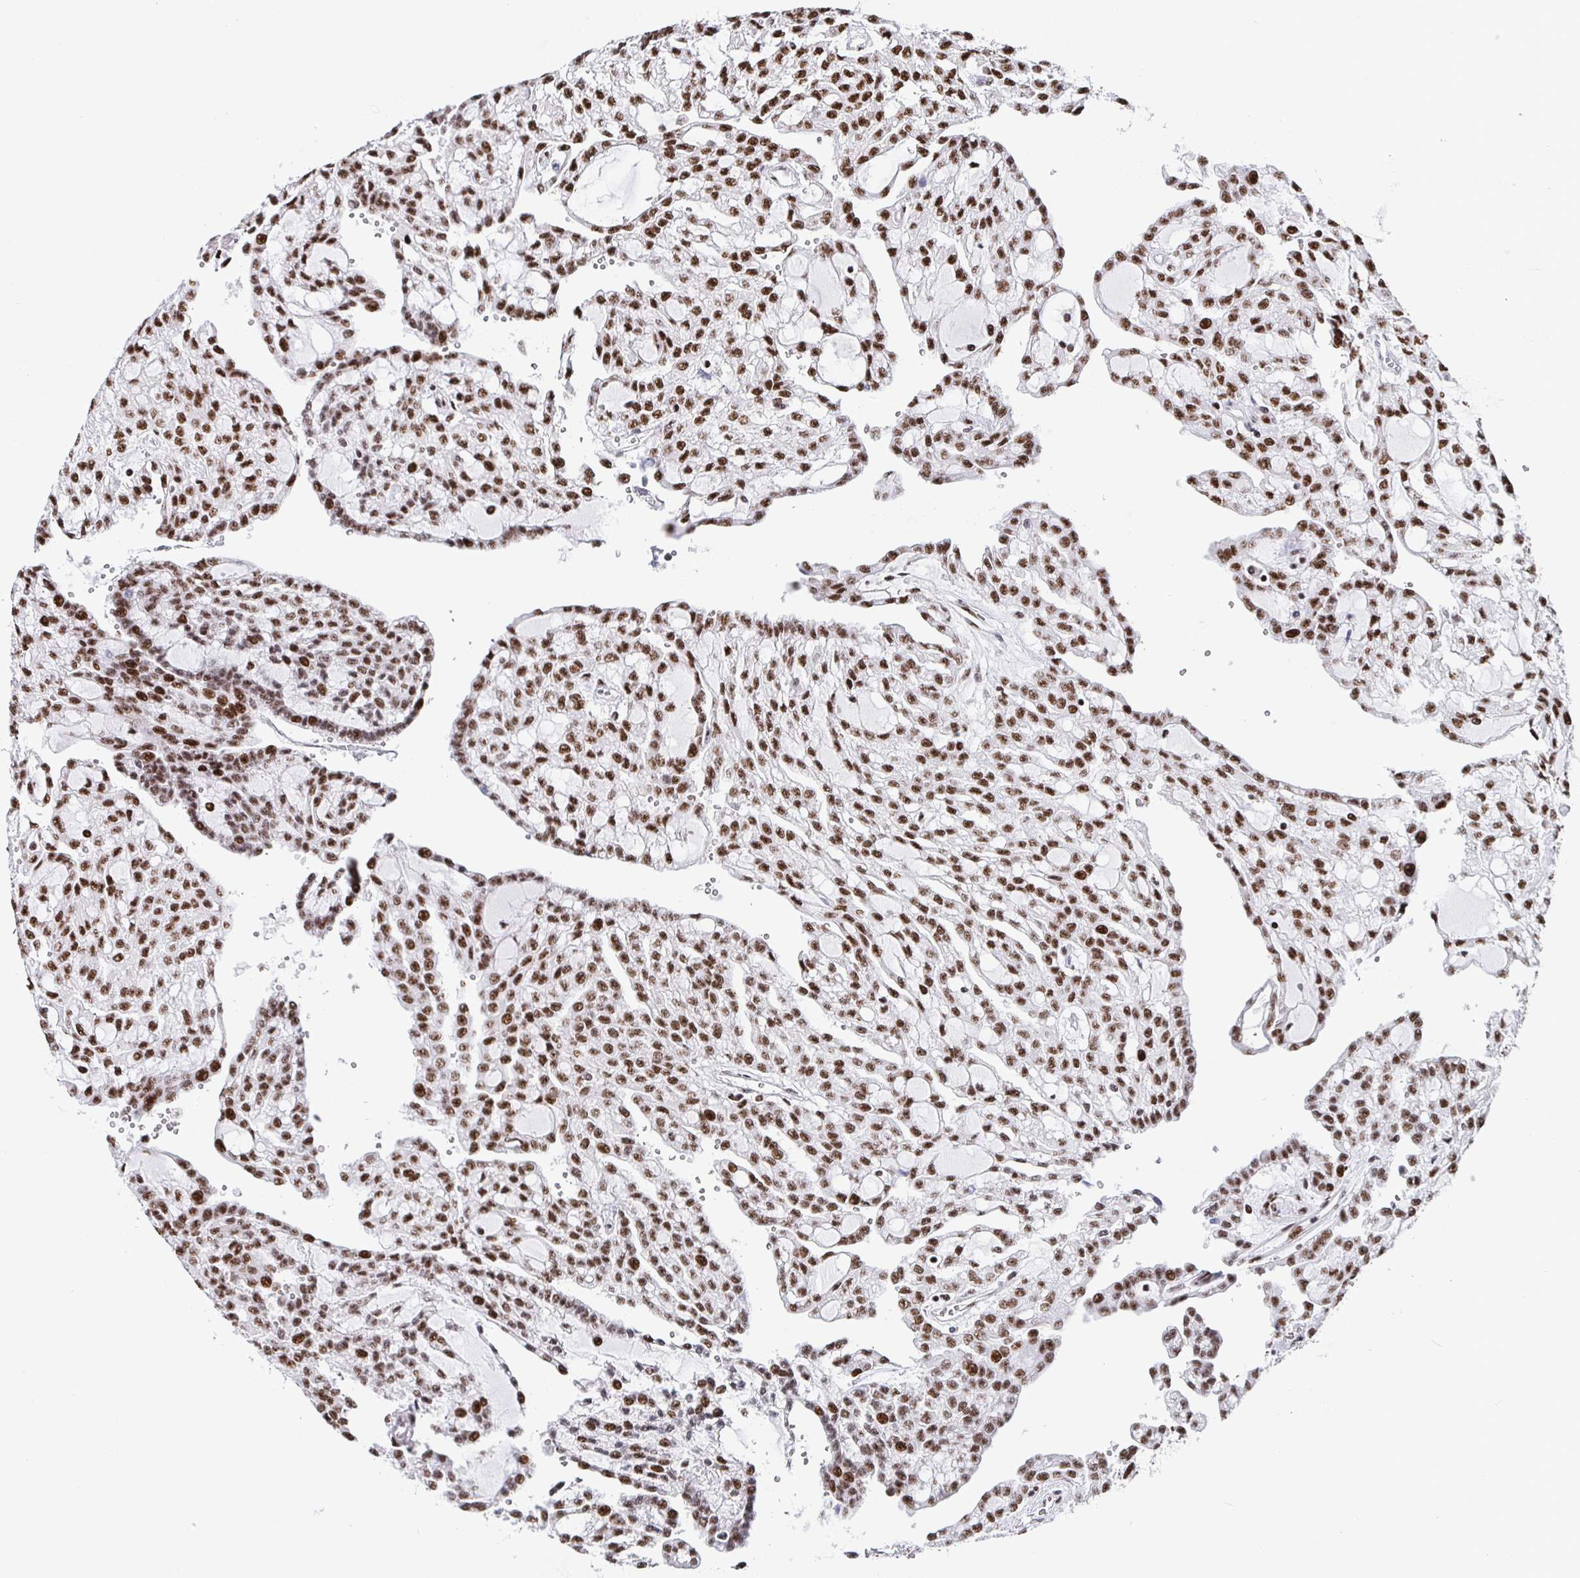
{"staining": {"intensity": "moderate", "quantity": ">75%", "location": "nuclear"}, "tissue": "renal cancer", "cell_type": "Tumor cells", "image_type": "cancer", "snomed": [{"axis": "morphology", "description": "Adenocarcinoma, NOS"}, {"axis": "topography", "description": "Kidney"}], "caption": "Protein expression analysis of human renal adenocarcinoma reveals moderate nuclear positivity in approximately >75% of tumor cells.", "gene": "SETD5", "patient": {"sex": "male", "age": 63}}